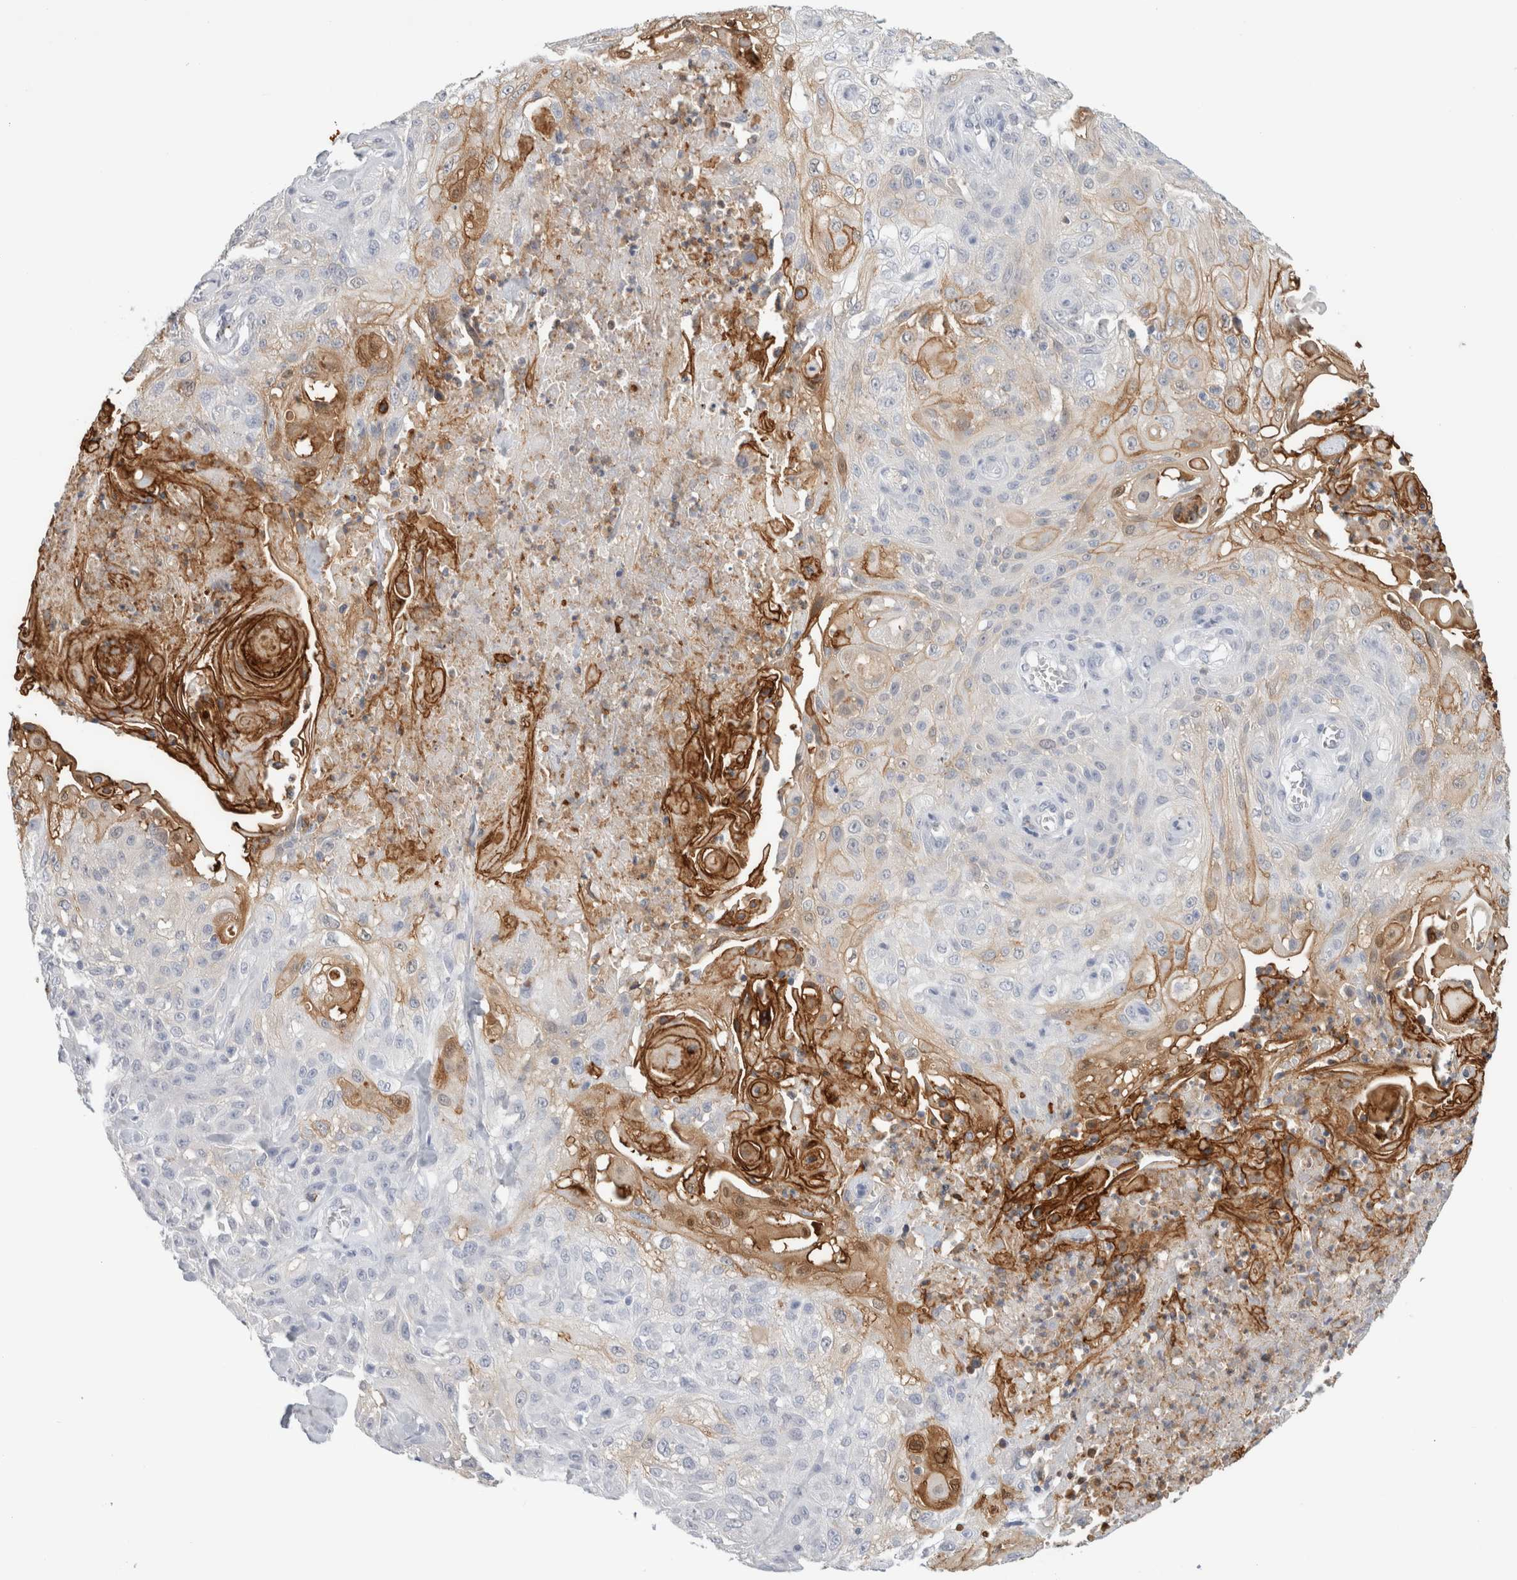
{"staining": {"intensity": "moderate", "quantity": "<25%", "location": "cytoplasmic/membranous"}, "tissue": "skin cancer", "cell_type": "Tumor cells", "image_type": "cancer", "snomed": [{"axis": "morphology", "description": "Squamous cell carcinoma, NOS"}, {"axis": "topography", "description": "Skin"}], "caption": "An IHC micrograph of neoplastic tissue is shown. Protein staining in brown shows moderate cytoplasmic/membranous positivity in skin cancer (squamous cell carcinoma) within tumor cells.", "gene": "P2RY2", "patient": {"sex": "male", "age": 75}}